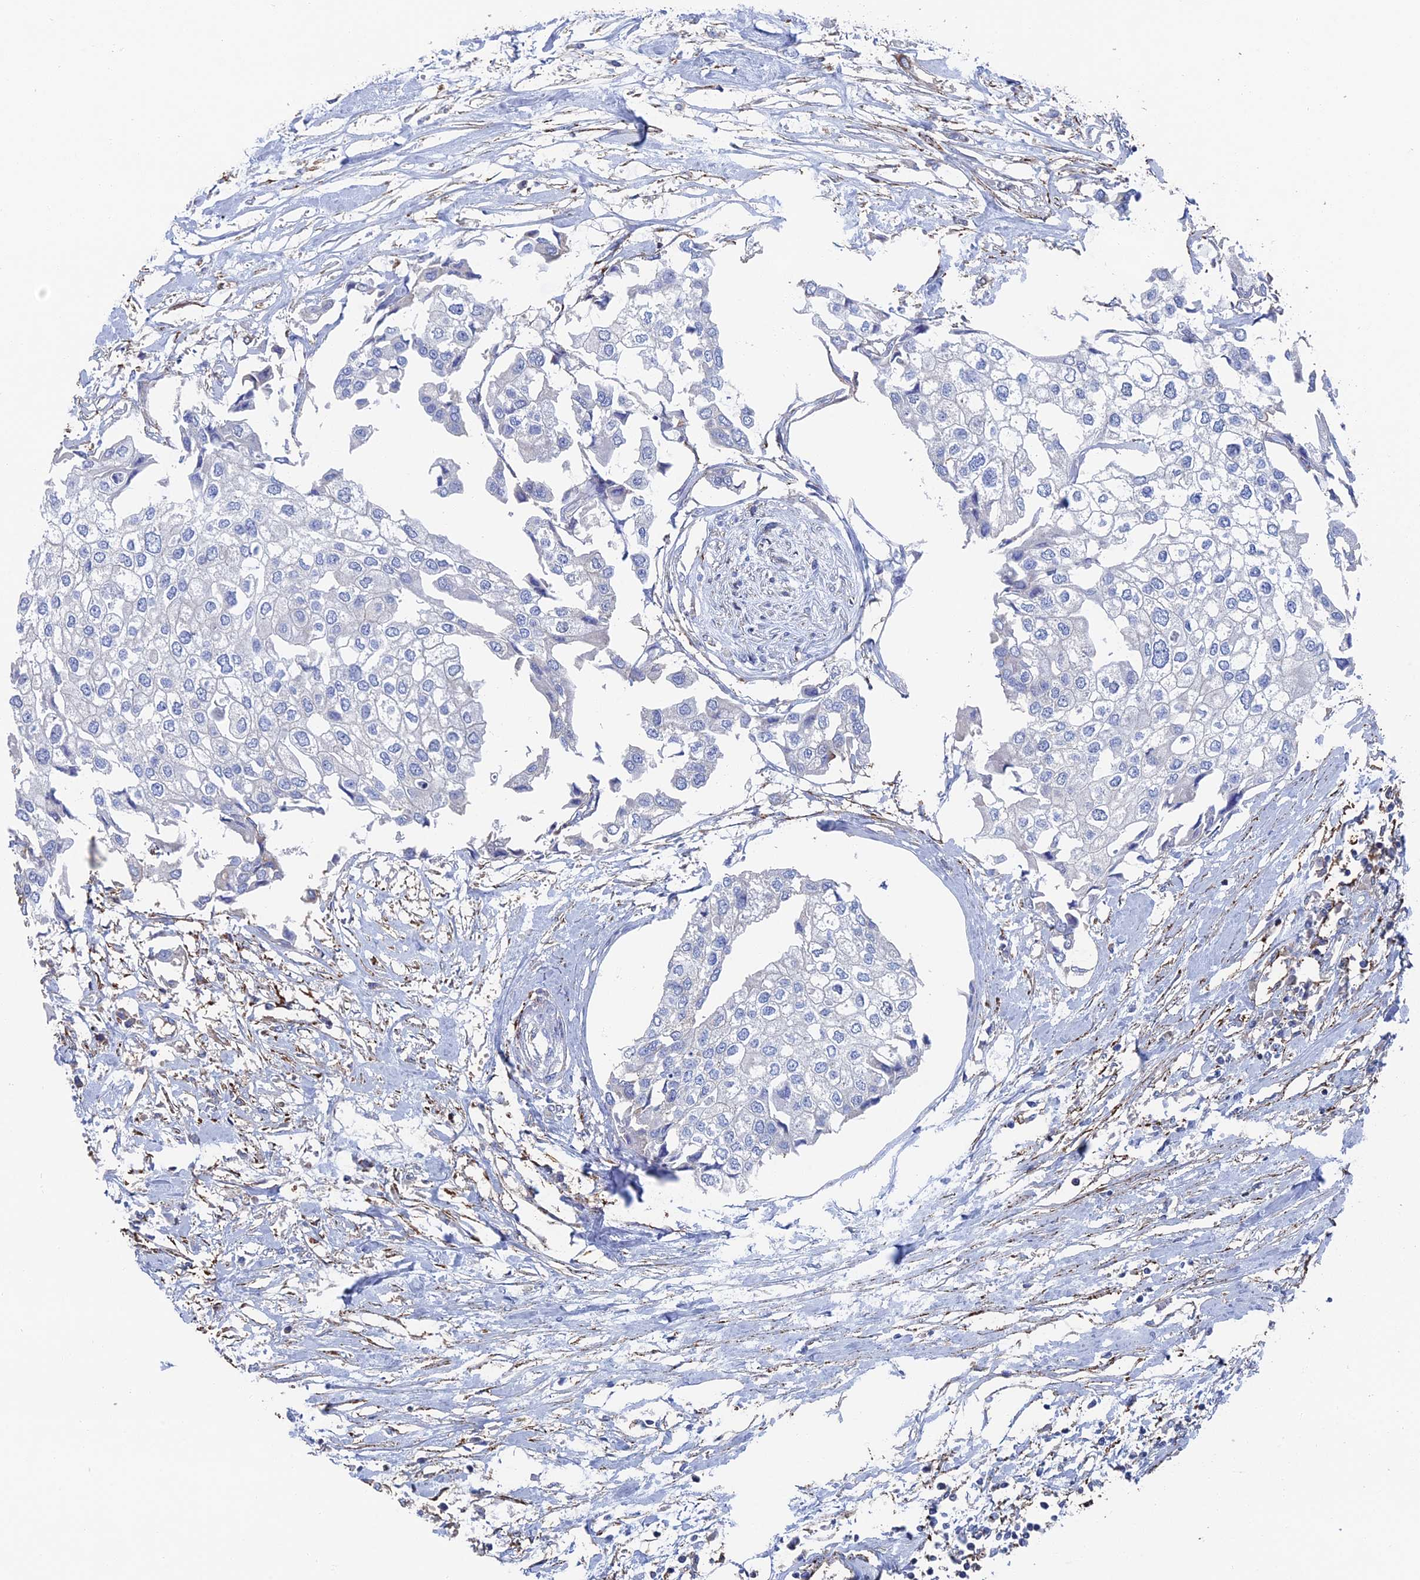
{"staining": {"intensity": "negative", "quantity": "none", "location": "none"}, "tissue": "urothelial cancer", "cell_type": "Tumor cells", "image_type": "cancer", "snomed": [{"axis": "morphology", "description": "Urothelial carcinoma, High grade"}, {"axis": "topography", "description": "Urinary bladder"}], "caption": "Immunohistochemistry (IHC) photomicrograph of urothelial cancer stained for a protein (brown), which shows no staining in tumor cells.", "gene": "SNX11", "patient": {"sex": "male", "age": 64}}